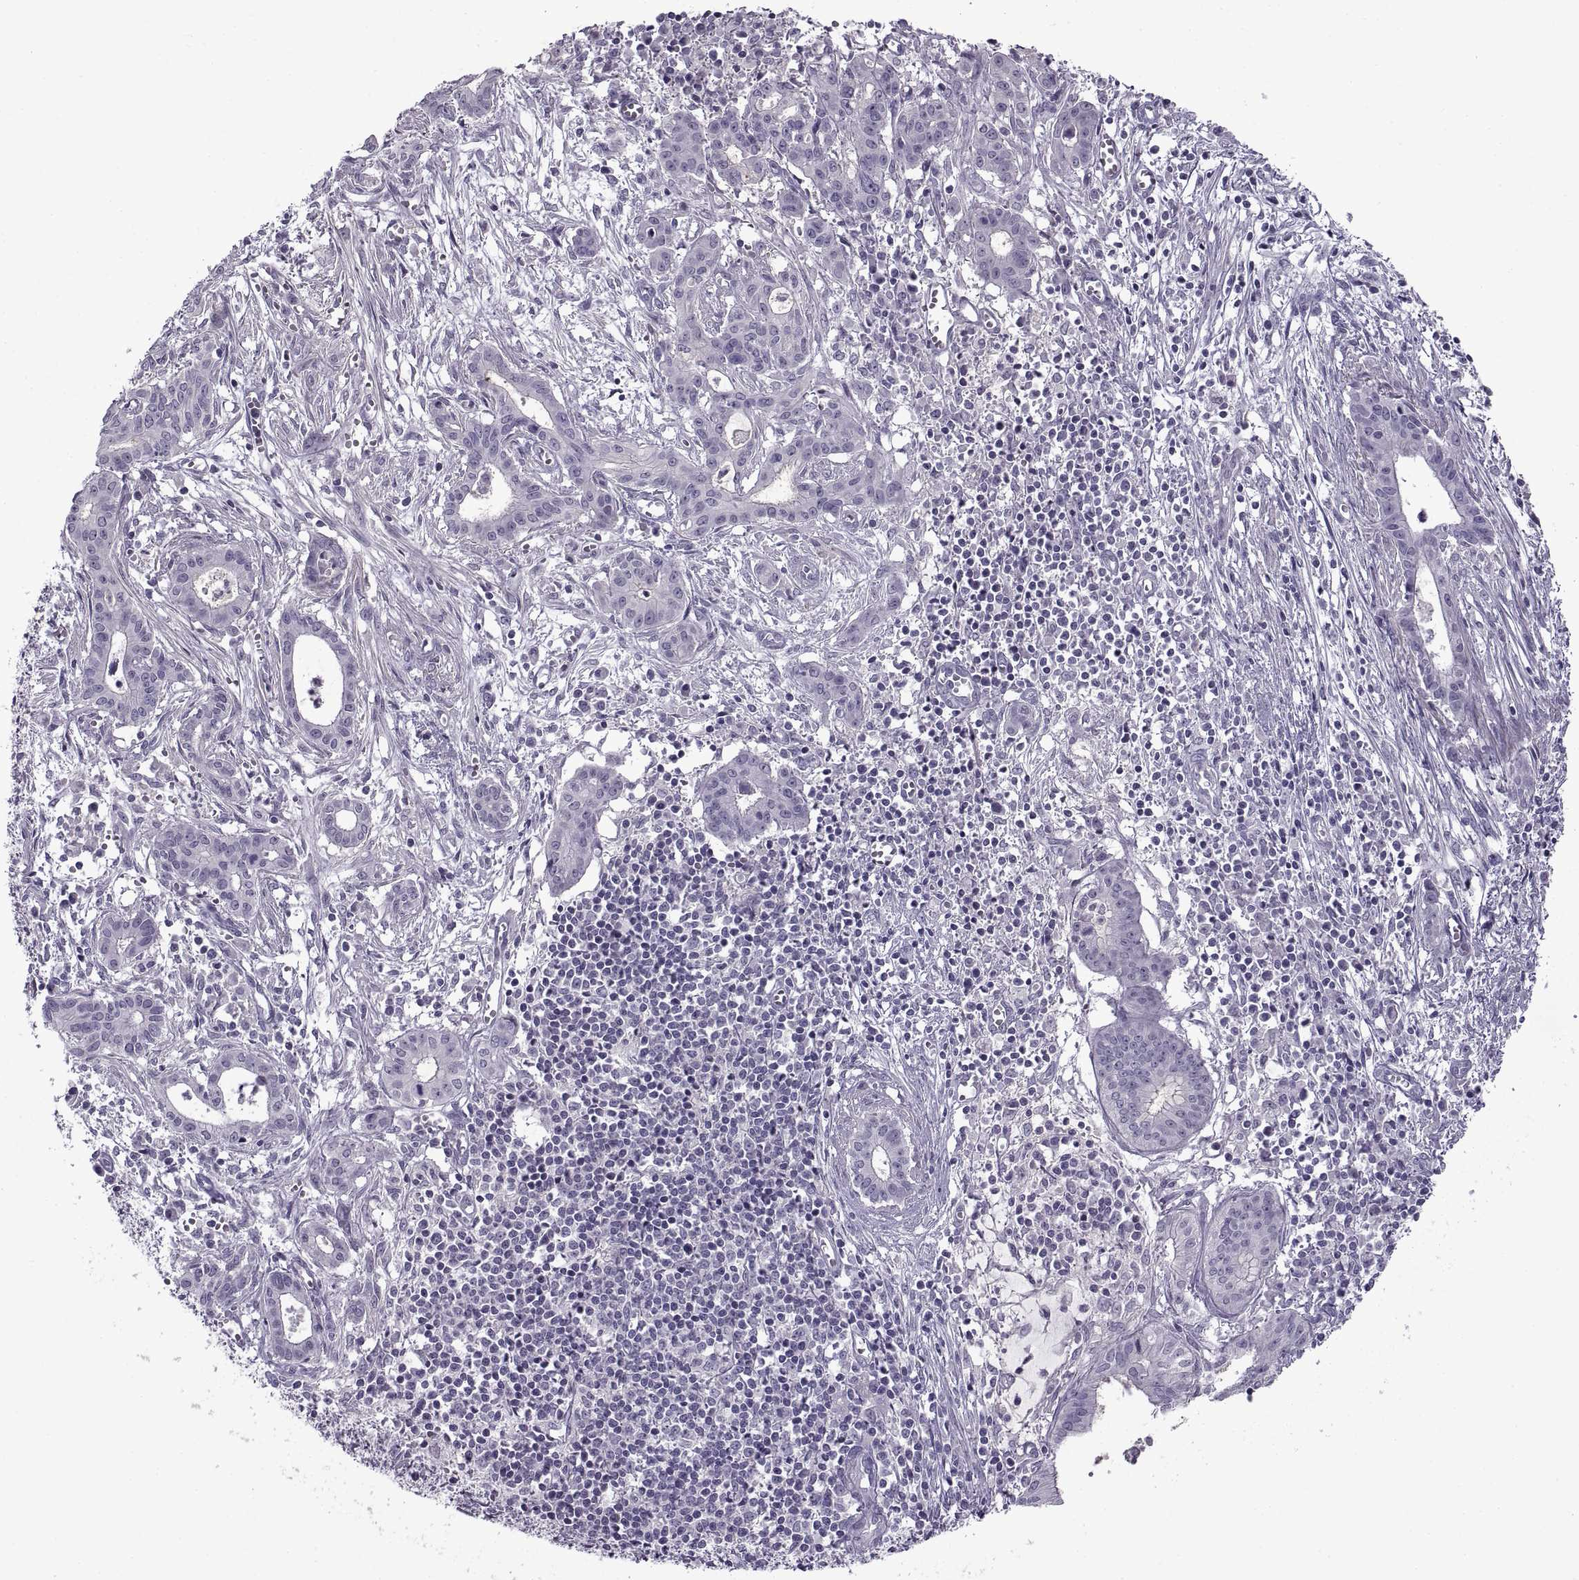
{"staining": {"intensity": "negative", "quantity": "none", "location": "none"}, "tissue": "pancreatic cancer", "cell_type": "Tumor cells", "image_type": "cancer", "snomed": [{"axis": "morphology", "description": "Adenocarcinoma, NOS"}, {"axis": "topography", "description": "Pancreas"}], "caption": "Tumor cells show no significant expression in pancreatic adenocarcinoma.", "gene": "BSPH1", "patient": {"sex": "male", "age": 48}}